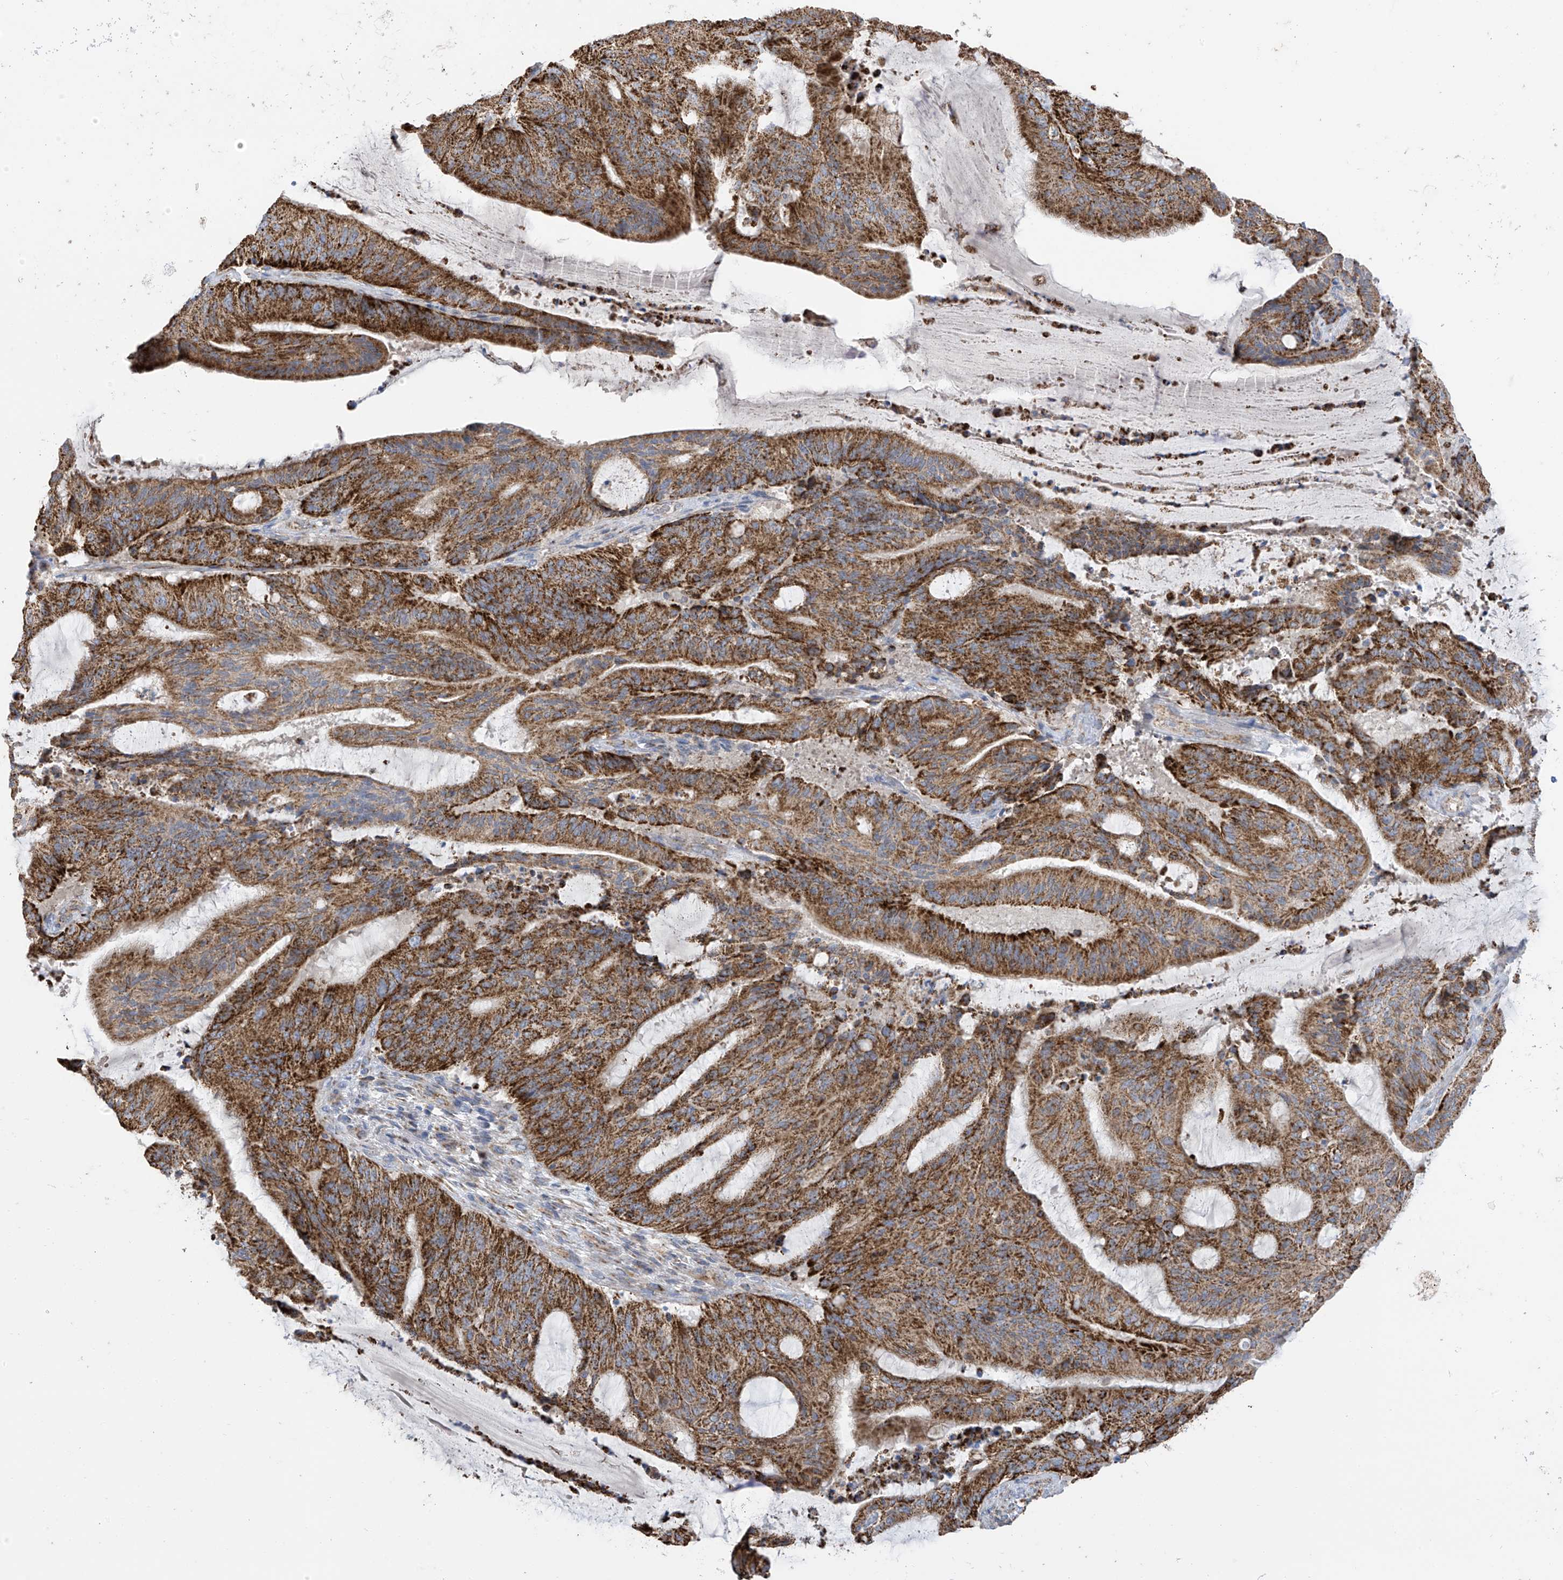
{"staining": {"intensity": "strong", "quantity": ">75%", "location": "cytoplasmic/membranous"}, "tissue": "liver cancer", "cell_type": "Tumor cells", "image_type": "cancer", "snomed": [{"axis": "morphology", "description": "Normal tissue, NOS"}, {"axis": "morphology", "description": "Cholangiocarcinoma"}, {"axis": "topography", "description": "Liver"}, {"axis": "topography", "description": "Peripheral nerve tissue"}], "caption": "Protein analysis of liver cancer tissue shows strong cytoplasmic/membranous positivity in approximately >75% of tumor cells. Using DAB (brown) and hematoxylin (blue) stains, captured at high magnification using brightfield microscopy.", "gene": "PNPT1", "patient": {"sex": "female", "age": 73}}